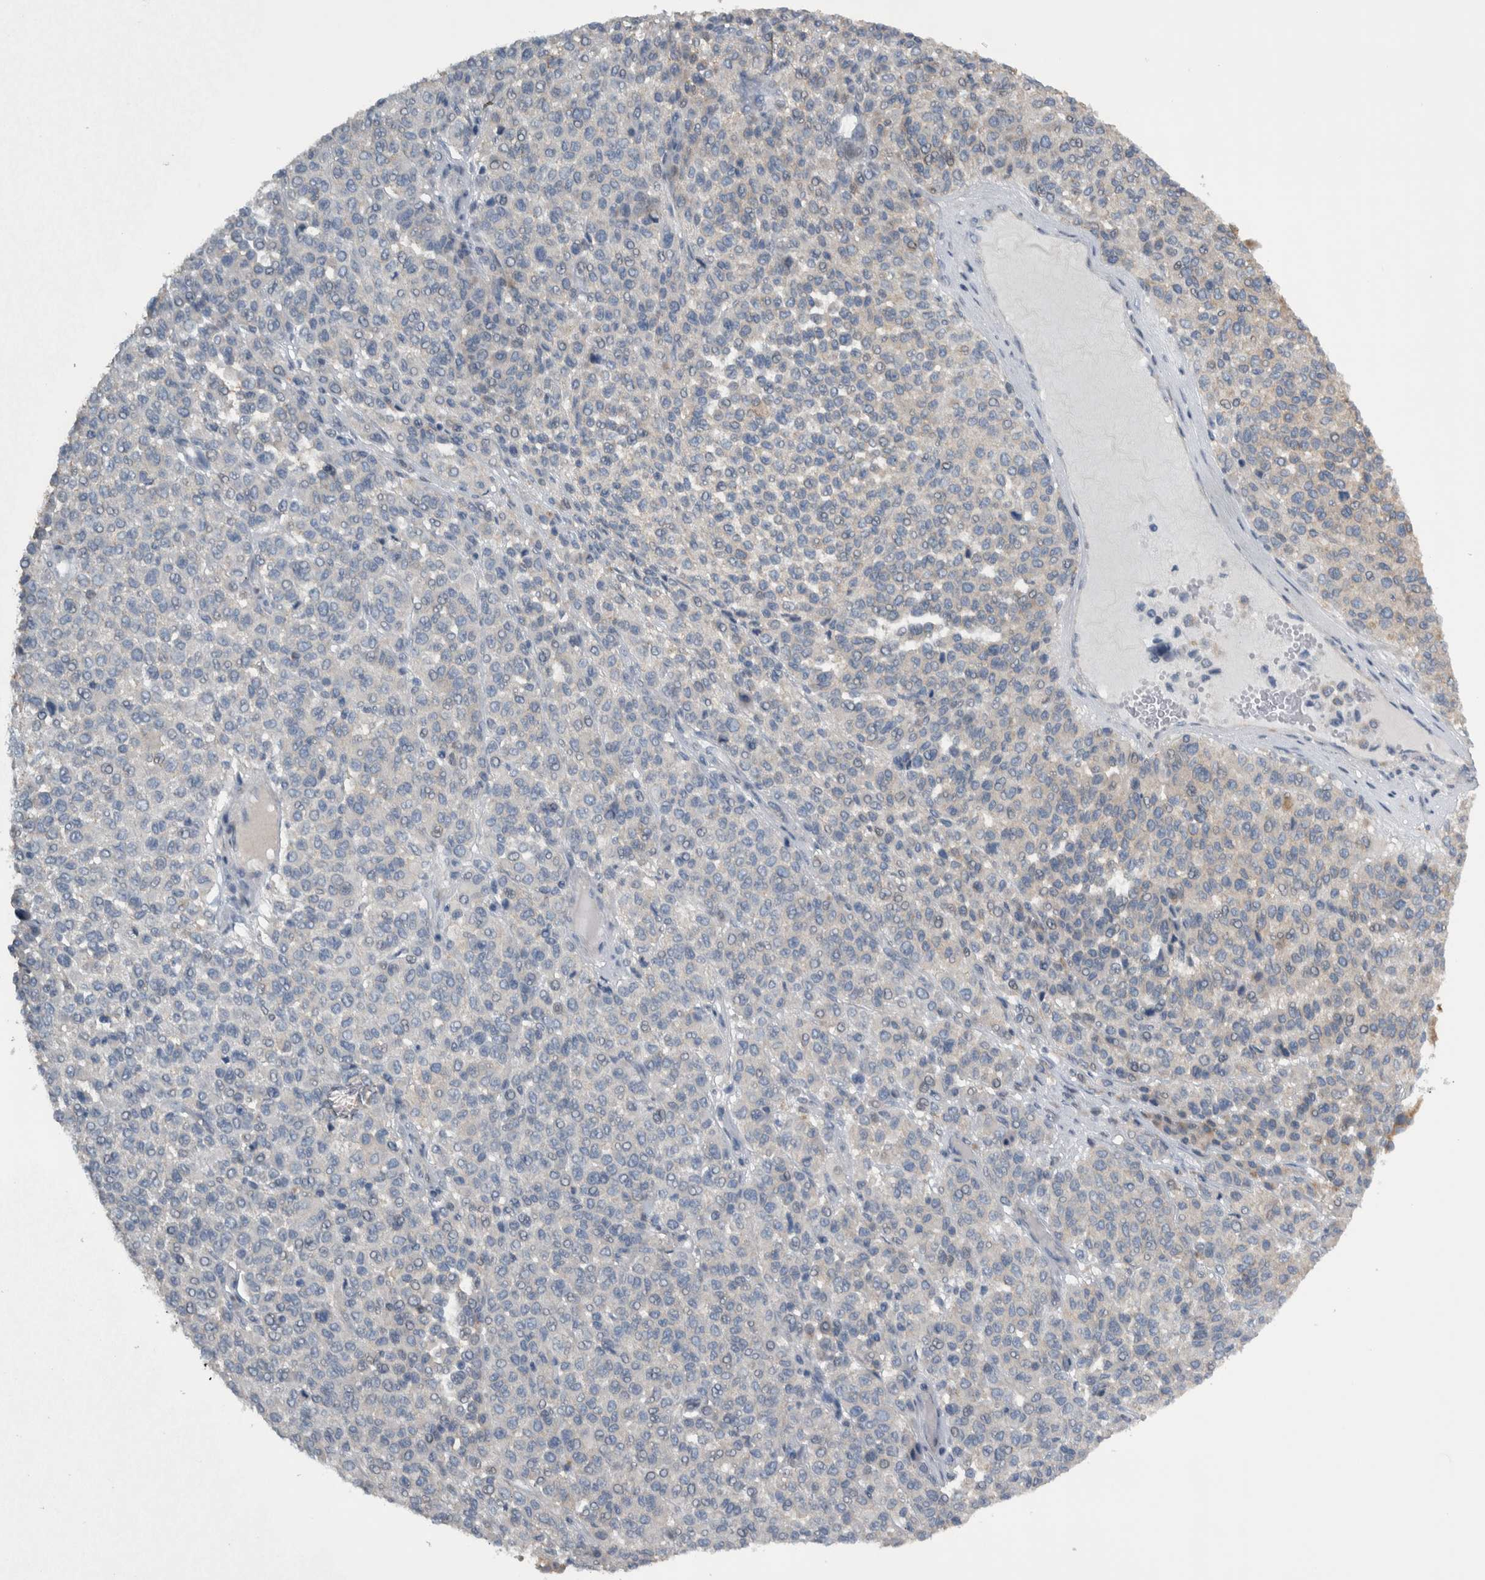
{"staining": {"intensity": "negative", "quantity": "none", "location": "none"}, "tissue": "melanoma", "cell_type": "Tumor cells", "image_type": "cancer", "snomed": [{"axis": "morphology", "description": "Malignant melanoma, Metastatic site"}, {"axis": "topography", "description": "Pancreas"}], "caption": "This is a histopathology image of immunohistochemistry staining of melanoma, which shows no positivity in tumor cells. (Immunohistochemistry (ihc), brightfield microscopy, high magnification).", "gene": "NT5C2", "patient": {"sex": "female", "age": 30}}